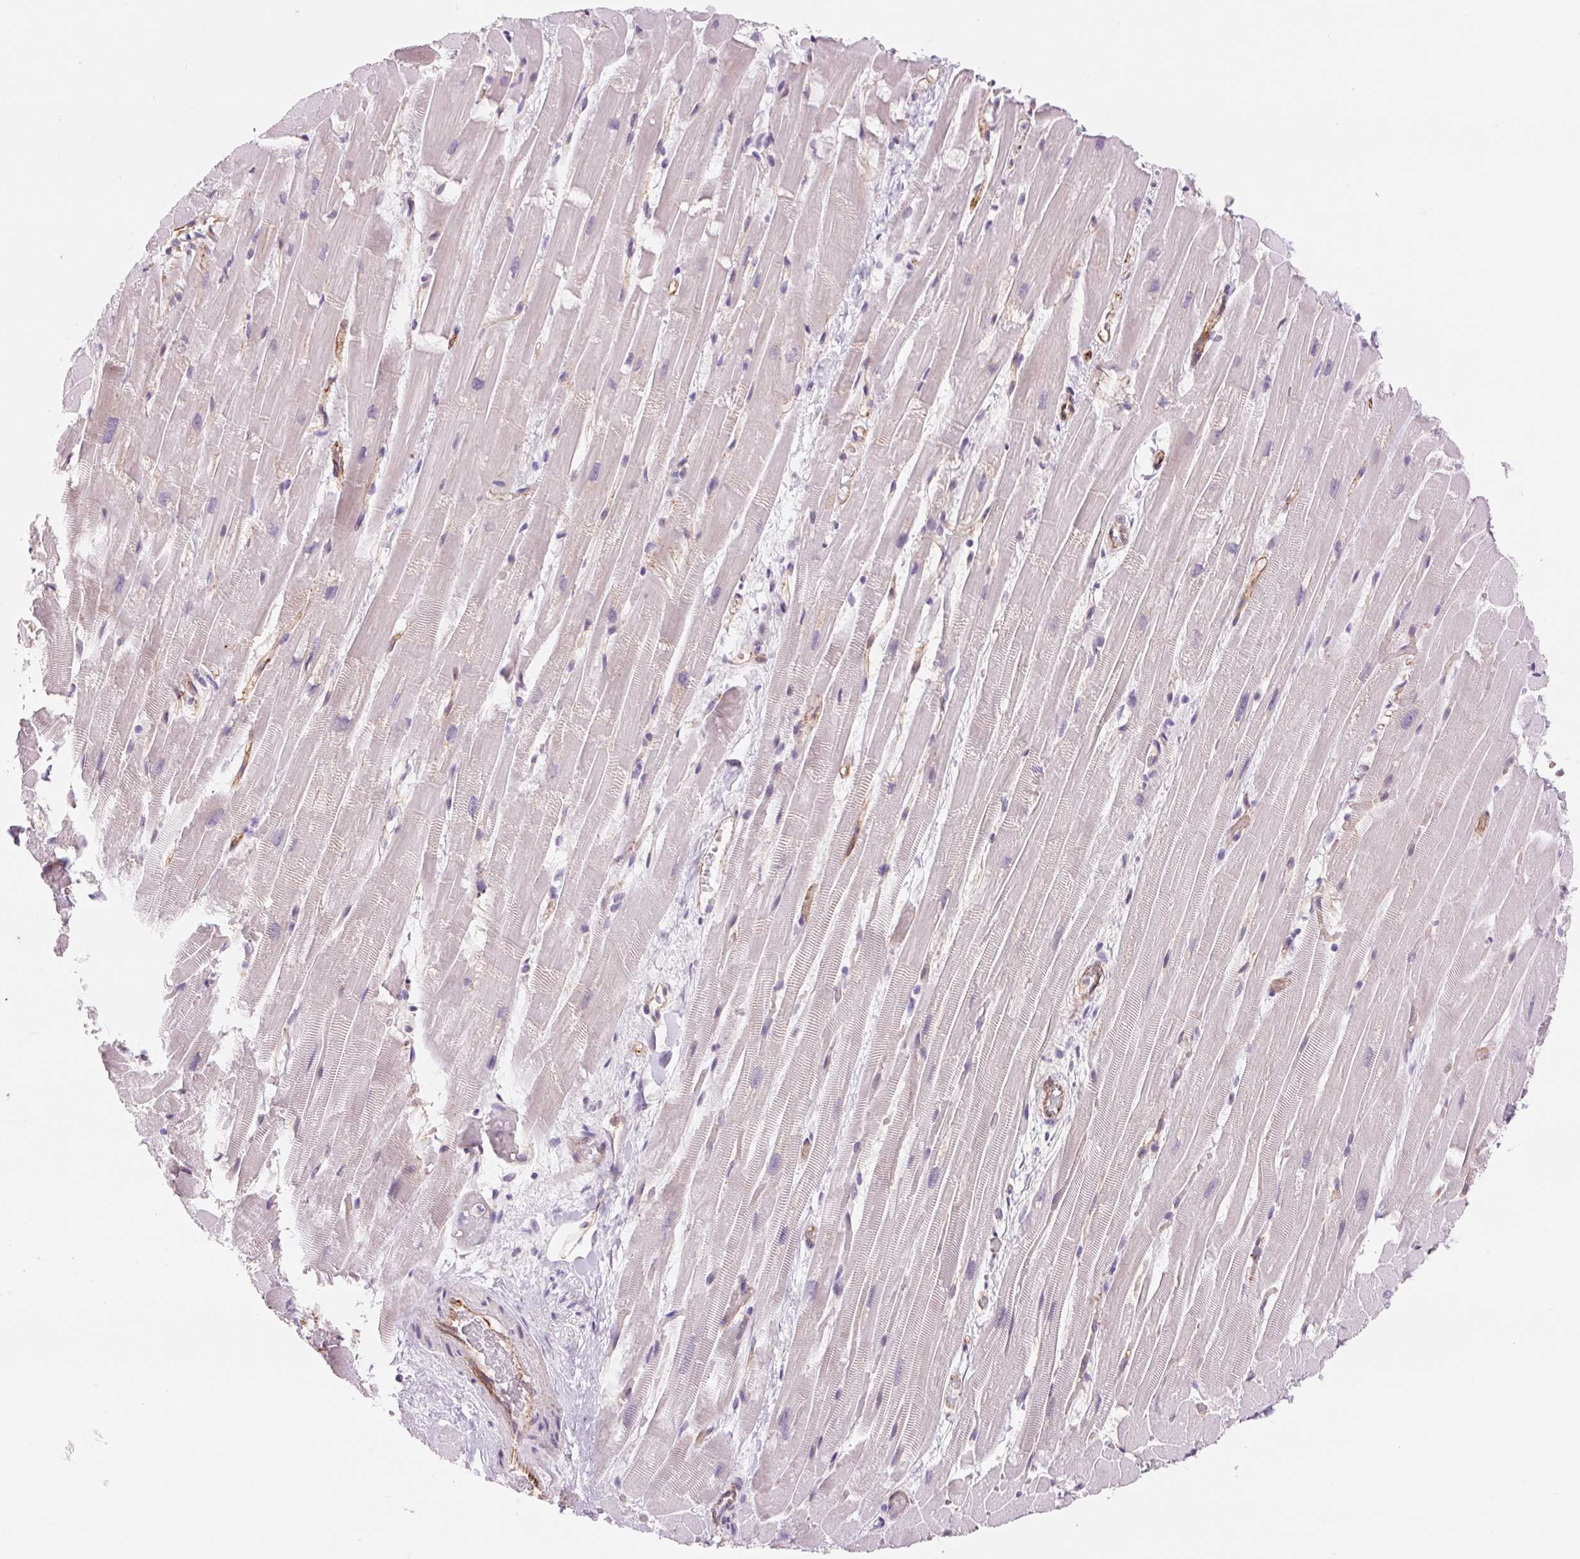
{"staining": {"intensity": "negative", "quantity": "none", "location": "none"}, "tissue": "heart muscle", "cell_type": "Cardiomyocytes", "image_type": "normal", "snomed": [{"axis": "morphology", "description": "Normal tissue, NOS"}, {"axis": "topography", "description": "Heart"}], "caption": "Cardiomyocytes are negative for protein expression in normal human heart muscle. (DAB (3,3'-diaminobenzidine) immunohistochemistry, high magnification).", "gene": "DIXDC1", "patient": {"sex": "male", "age": 37}}